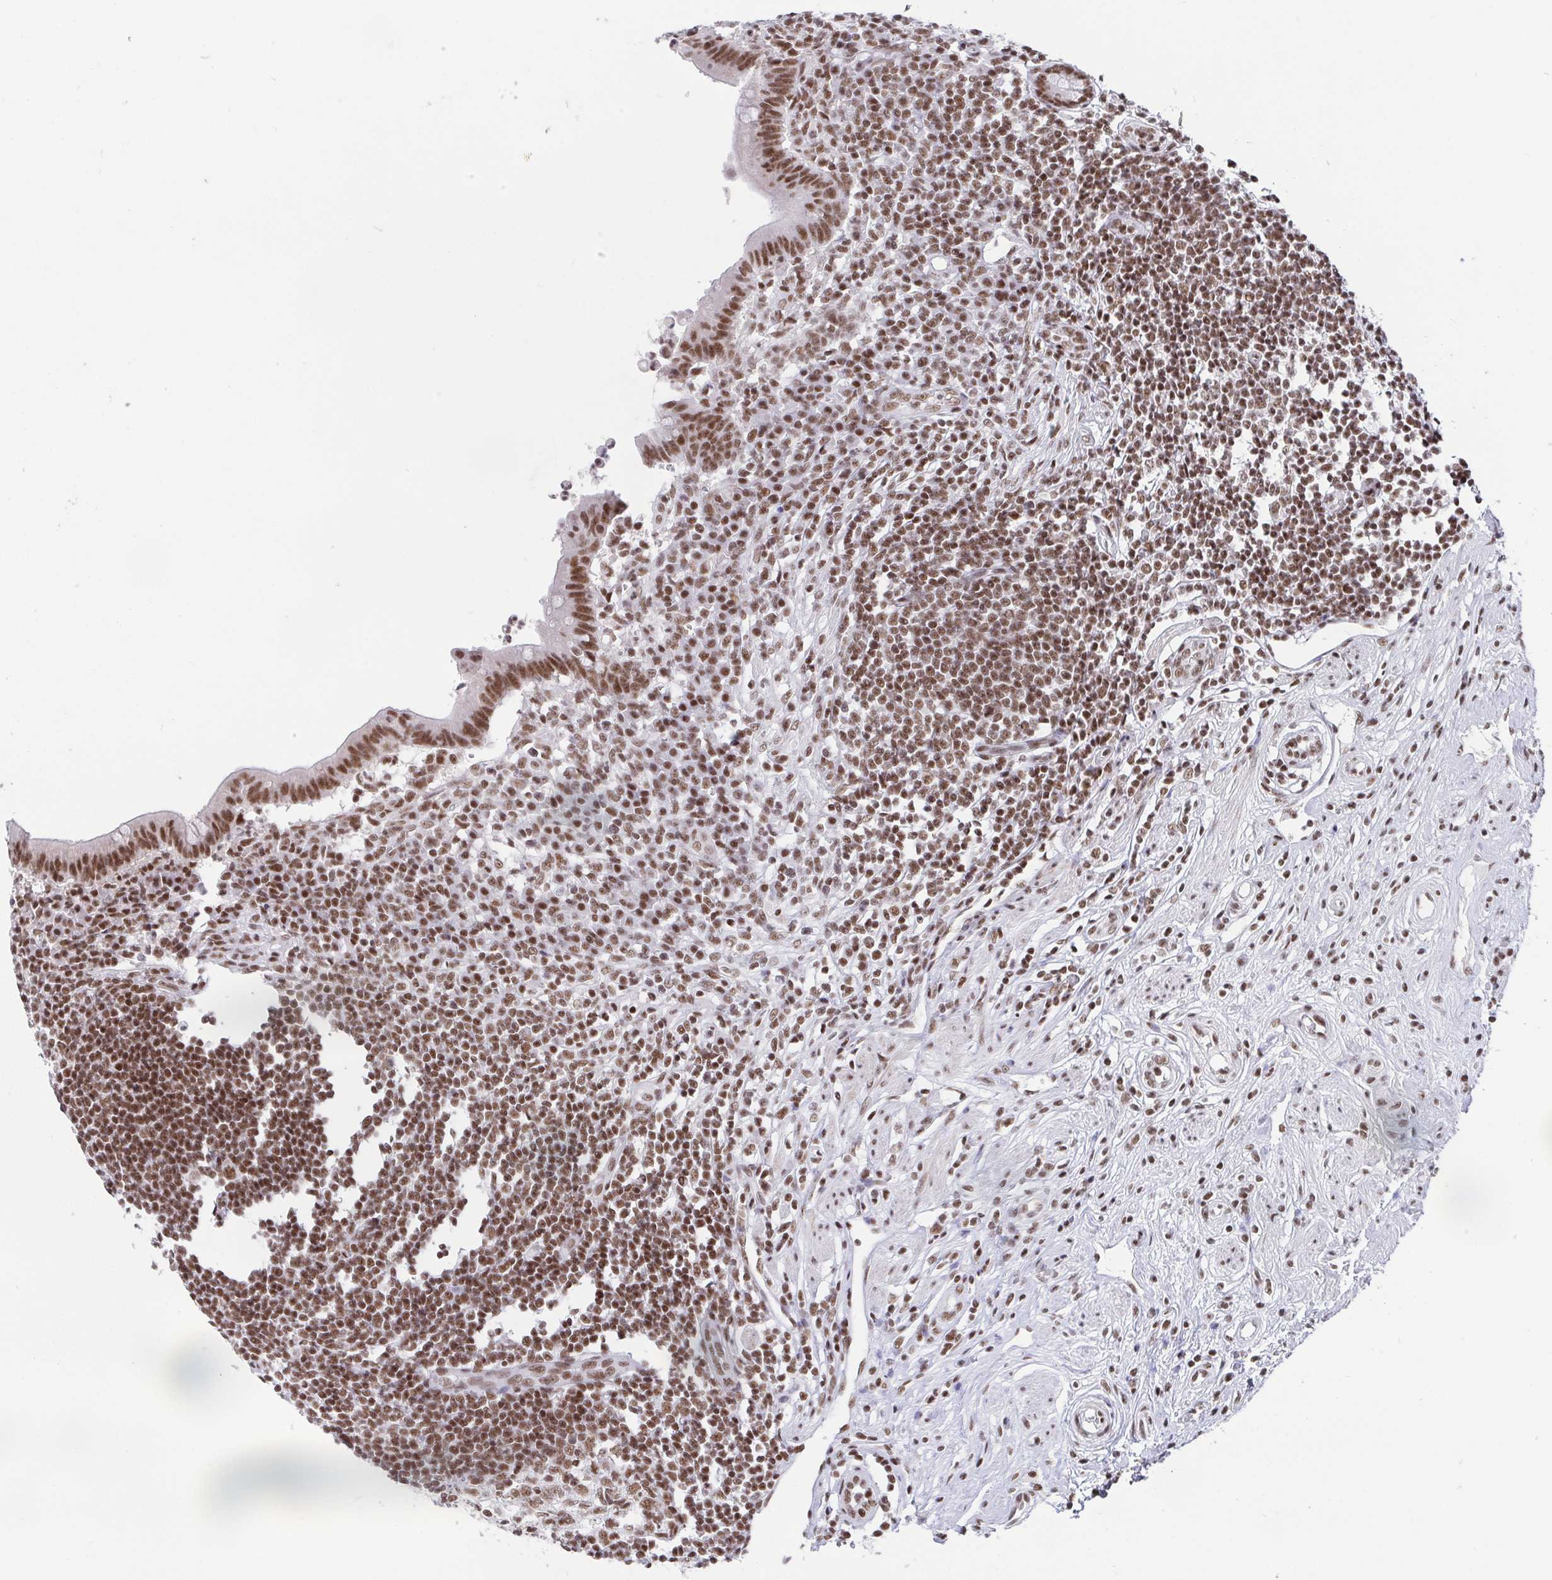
{"staining": {"intensity": "moderate", "quantity": ">75%", "location": "nuclear"}, "tissue": "appendix", "cell_type": "Glandular cells", "image_type": "normal", "snomed": [{"axis": "morphology", "description": "Normal tissue, NOS"}, {"axis": "topography", "description": "Appendix"}], "caption": "Protein expression analysis of normal human appendix reveals moderate nuclear positivity in about >75% of glandular cells. The protein is stained brown, and the nuclei are stained in blue (DAB (3,3'-diaminobenzidine) IHC with brightfield microscopy, high magnification).", "gene": "CTCF", "patient": {"sex": "female", "age": 56}}